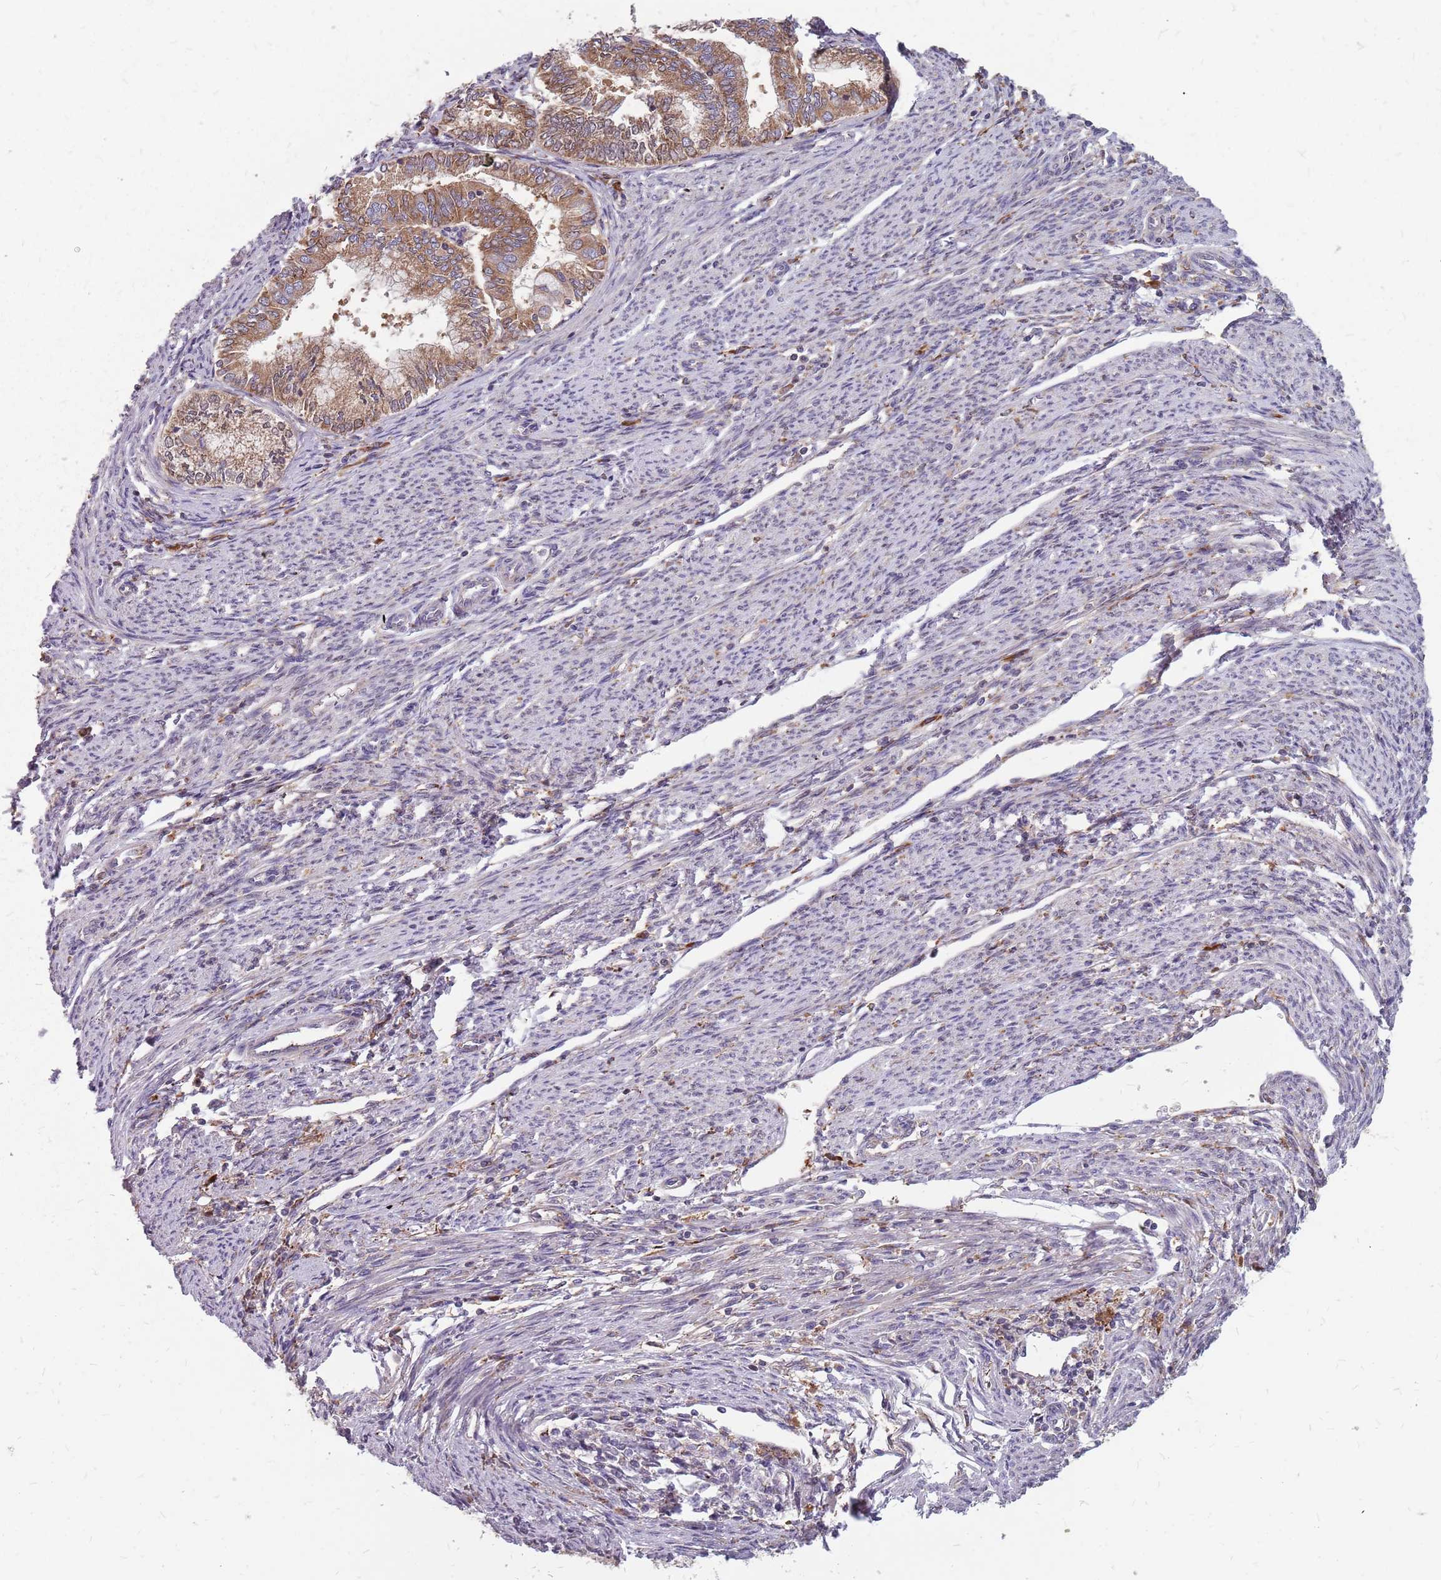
{"staining": {"intensity": "moderate", "quantity": ">75%", "location": "cytoplasmic/membranous"}, "tissue": "endometrial cancer", "cell_type": "Tumor cells", "image_type": "cancer", "snomed": [{"axis": "morphology", "description": "Adenocarcinoma, NOS"}, {"axis": "topography", "description": "Endometrium"}], "caption": "Endometrial cancer stained with a protein marker reveals moderate staining in tumor cells.", "gene": "NME4", "patient": {"sex": "female", "age": 79}}